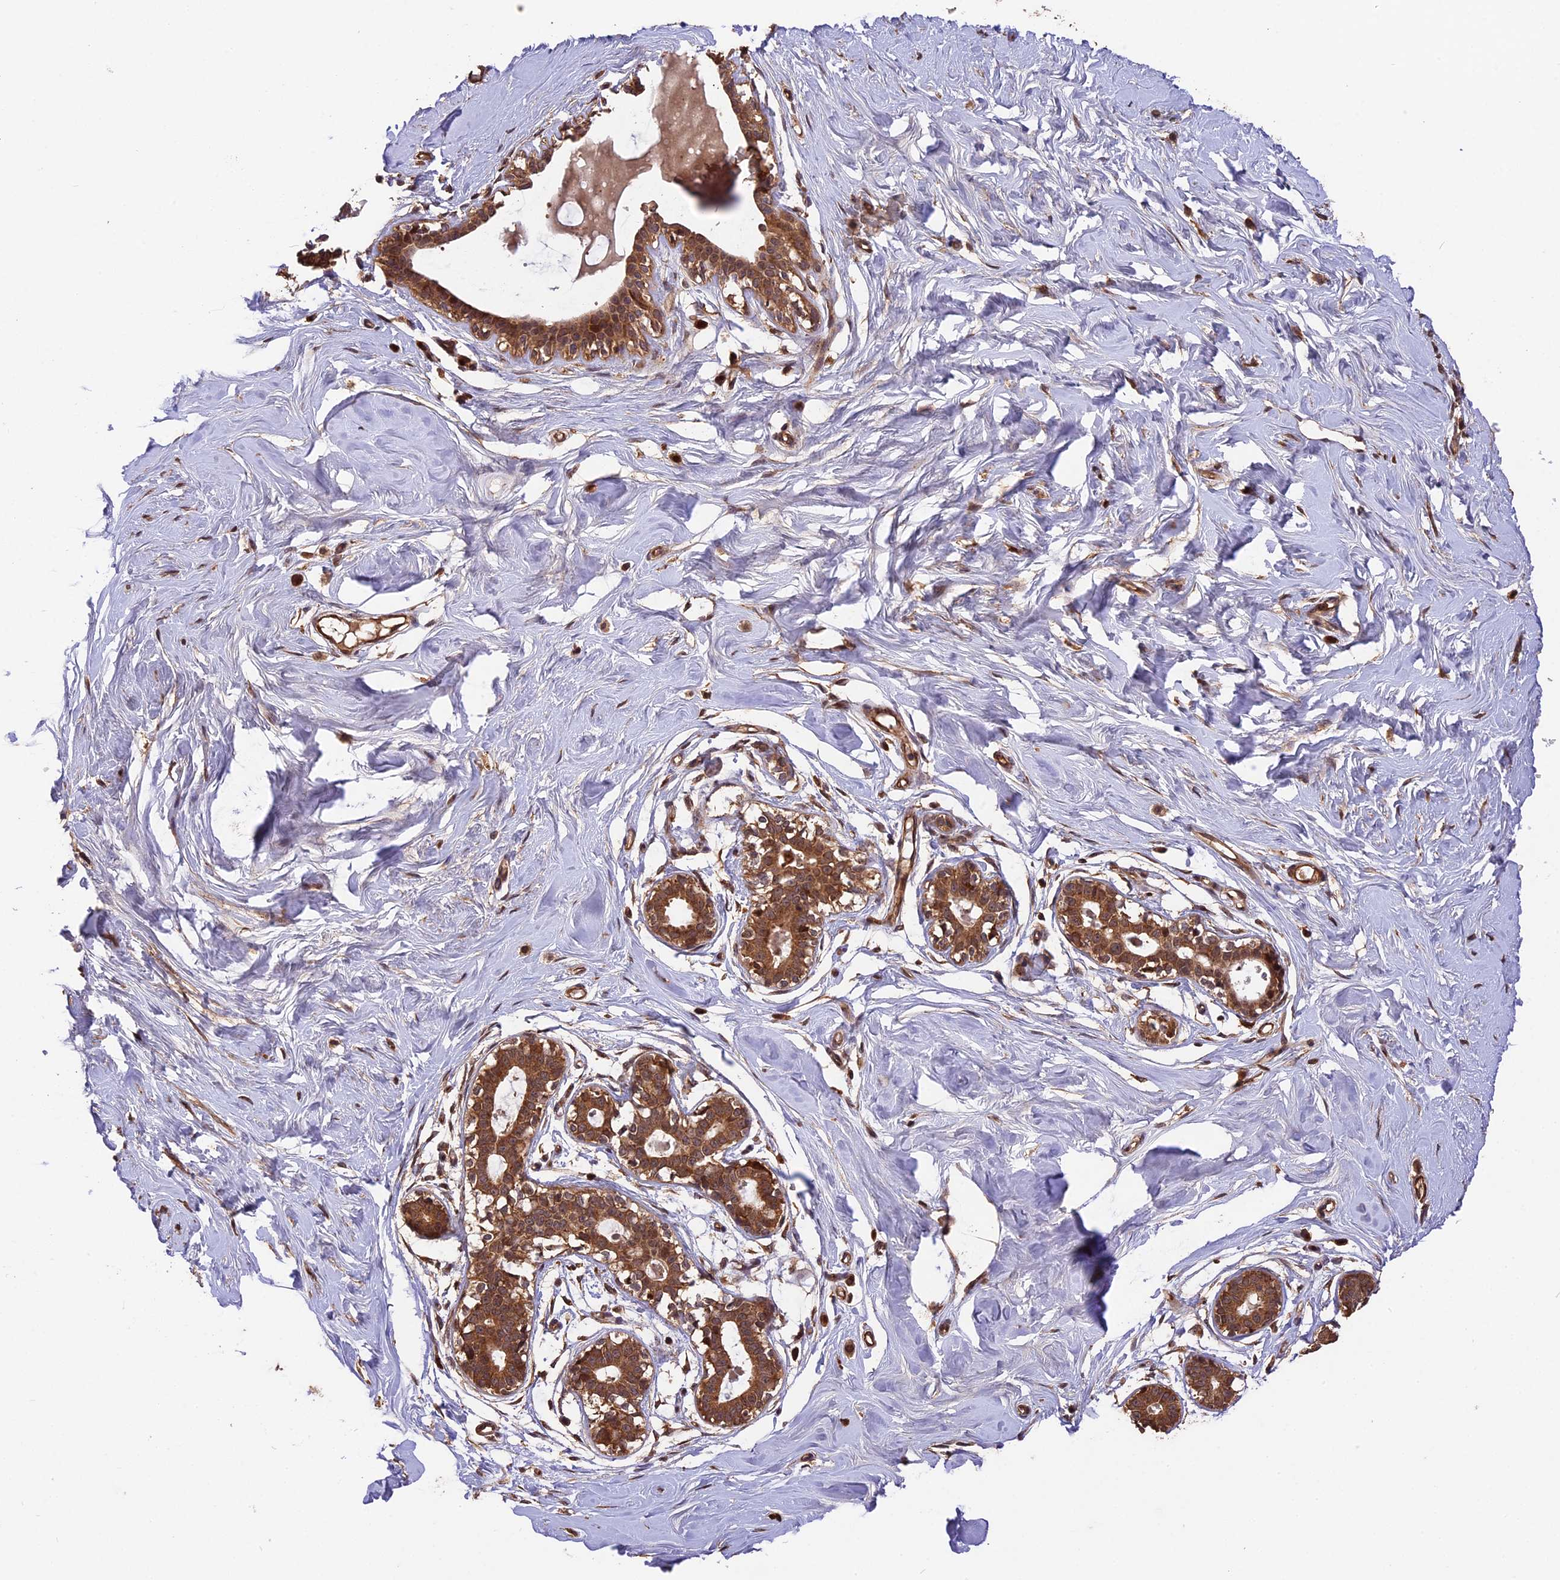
{"staining": {"intensity": "strong", "quantity": ">75%", "location": "cytoplasmic/membranous,nuclear"}, "tissue": "breast", "cell_type": "Adipocytes", "image_type": "normal", "snomed": [{"axis": "morphology", "description": "Normal tissue, NOS"}, {"axis": "morphology", "description": "Adenoma, NOS"}, {"axis": "topography", "description": "Breast"}], "caption": "Adipocytes show high levels of strong cytoplasmic/membranous,nuclear positivity in about >75% of cells in benign breast.", "gene": "ESCO1", "patient": {"sex": "female", "age": 23}}